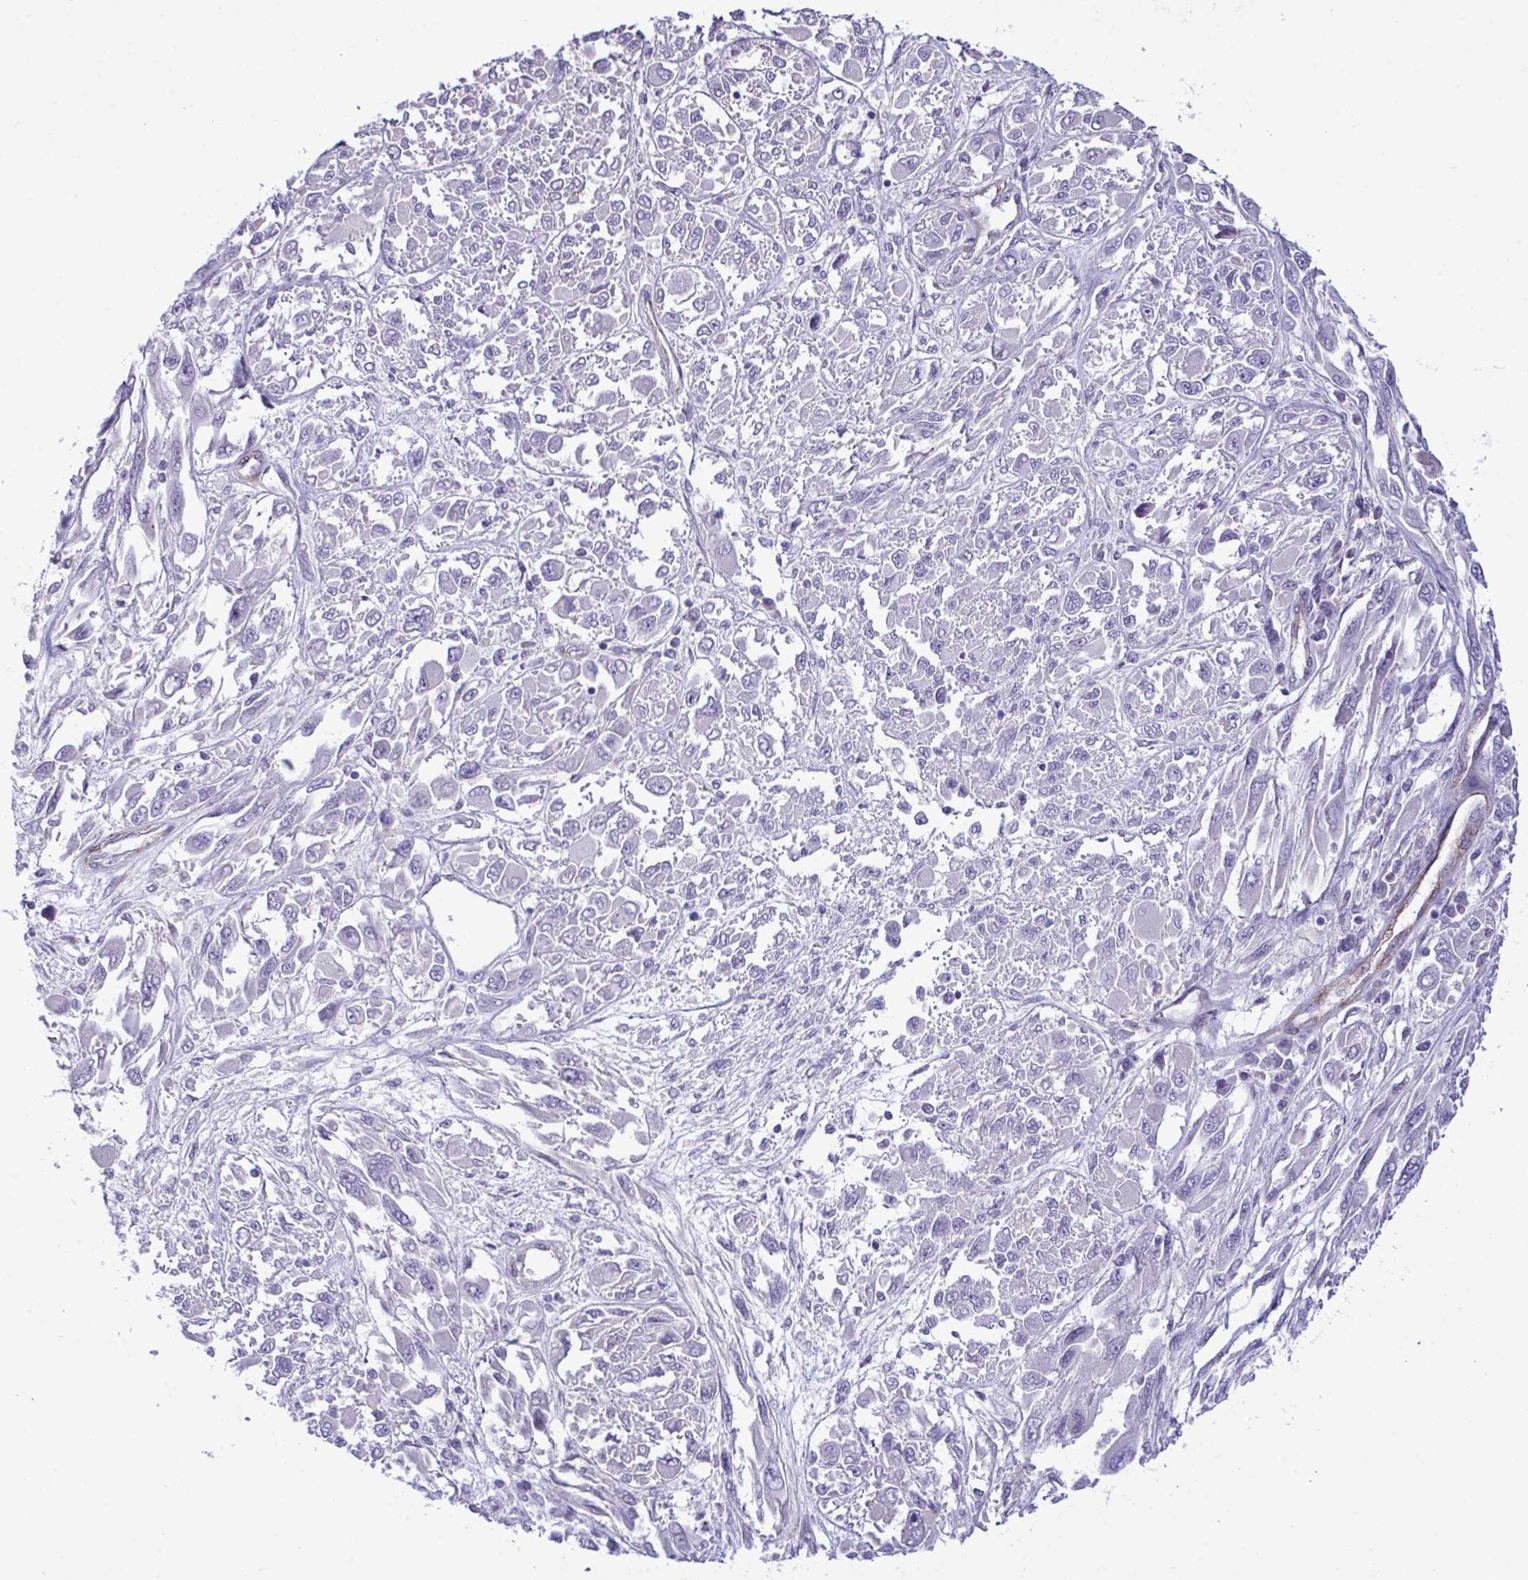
{"staining": {"intensity": "negative", "quantity": "none", "location": "none"}, "tissue": "melanoma", "cell_type": "Tumor cells", "image_type": "cancer", "snomed": [{"axis": "morphology", "description": "Malignant melanoma, NOS"}, {"axis": "topography", "description": "Skin"}], "caption": "Tumor cells show no significant expression in malignant melanoma.", "gene": "SYNPO2L", "patient": {"sex": "female", "age": 91}}